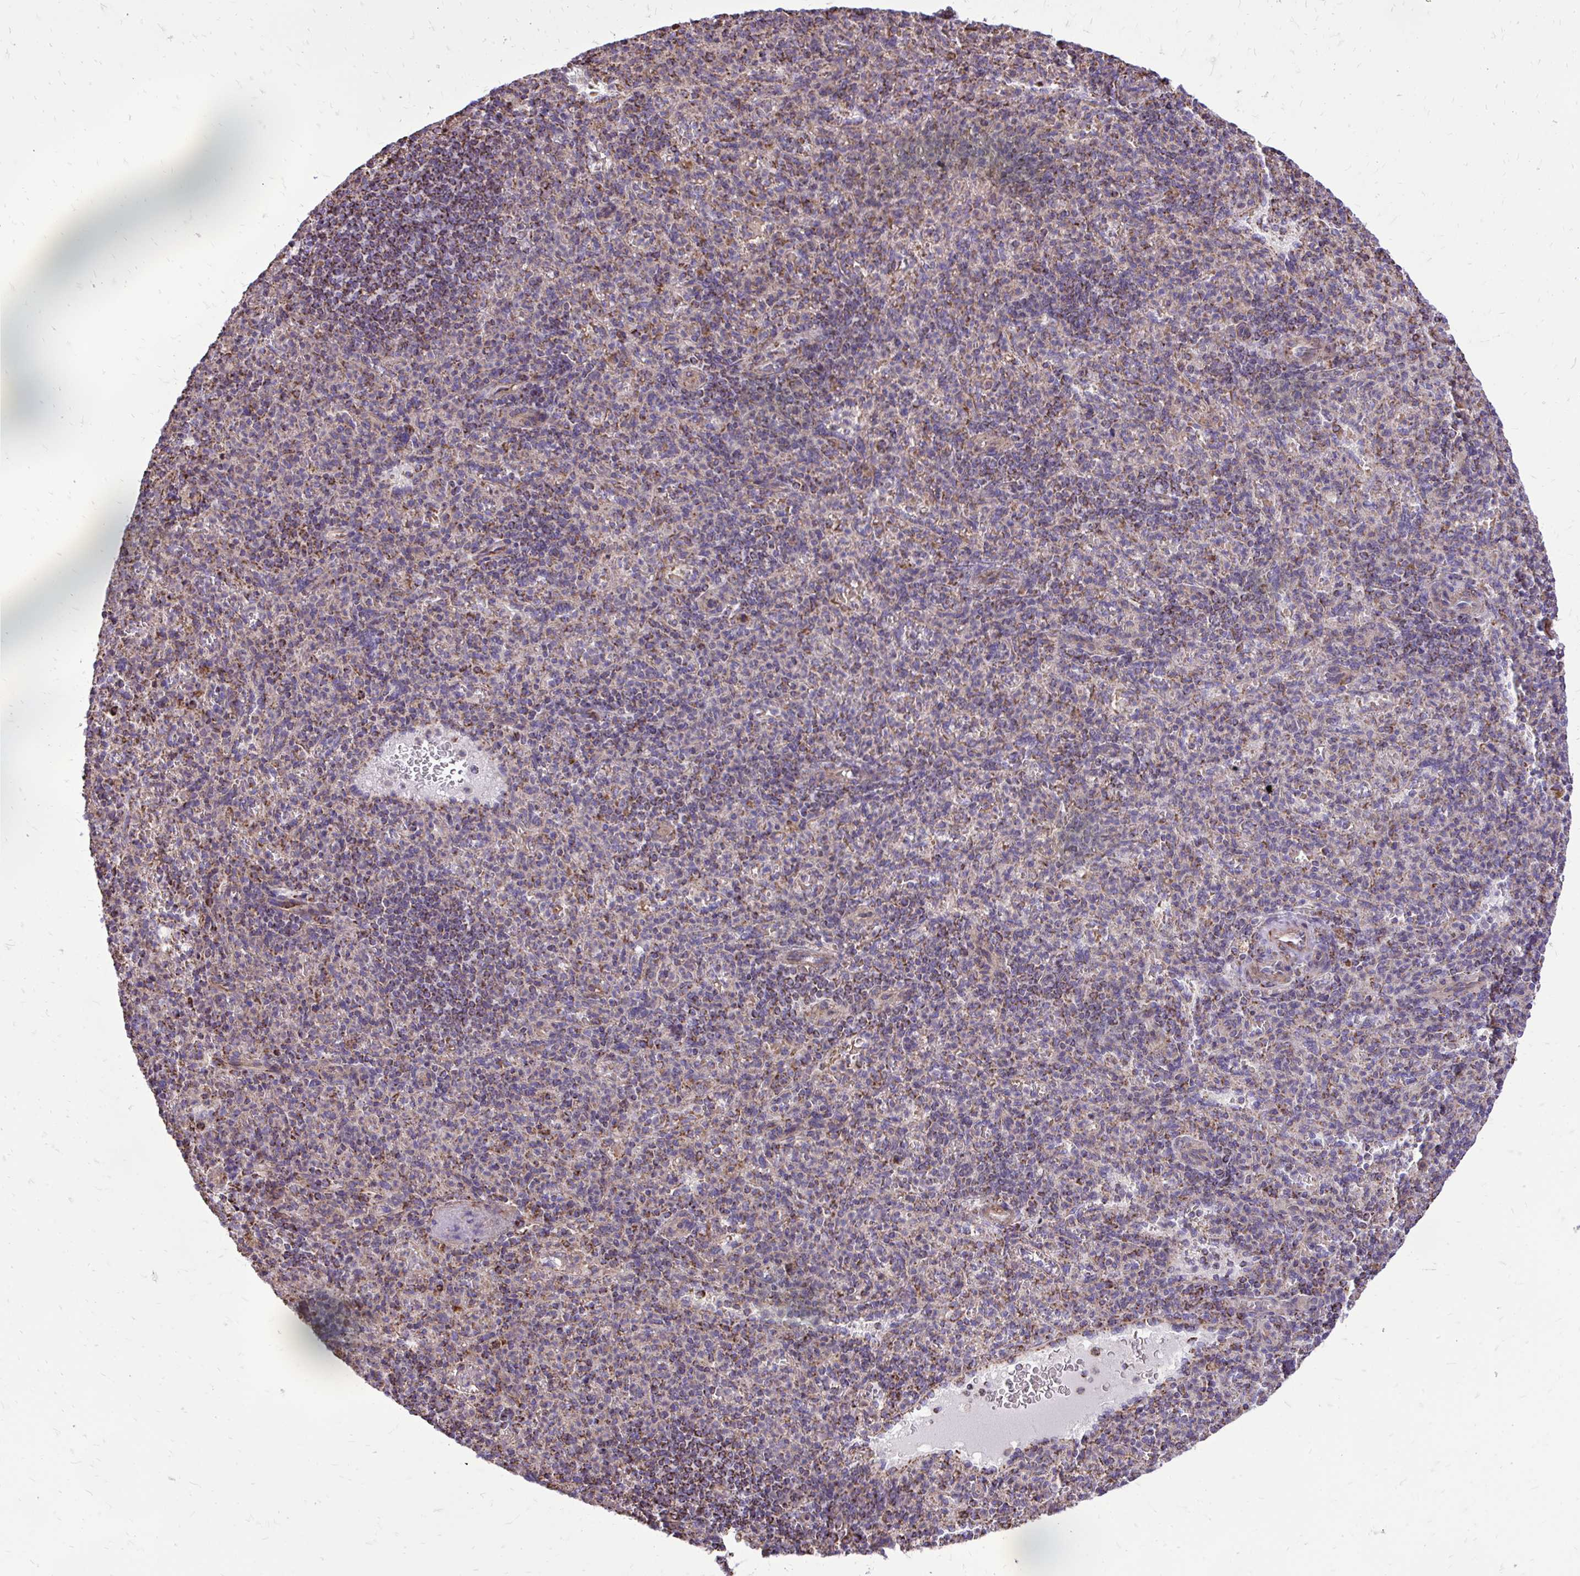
{"staining": {"intensity": "moderate", "quantity": "25%-75%", "location": "cytoplasmic/membranous"}, "tissue": "spleen", "cell_type": "Cells in red pulp", "image_type": "normal", "snomed": [{"axis": "morphology", "description": "Normal tissue, NOS"}, {"axis": "topography", "description": "Spleen"}], "caption": "Immunohistochemistry staining of unremarkable spleen, which reveals medium levels of moderate cytoplasmic/membranous expression in about 25%-75% of cells in red pulp indicating moderate cytoplasmic/membranous protein expression. The staining was performed using DAB (3,3'-diaminobenzidine) (brown) for protein detection and nuclei were counterstained in hematoxylin (blue).", "gene": "UBE2C", "patient": {"sex": "female", "age": 74}}